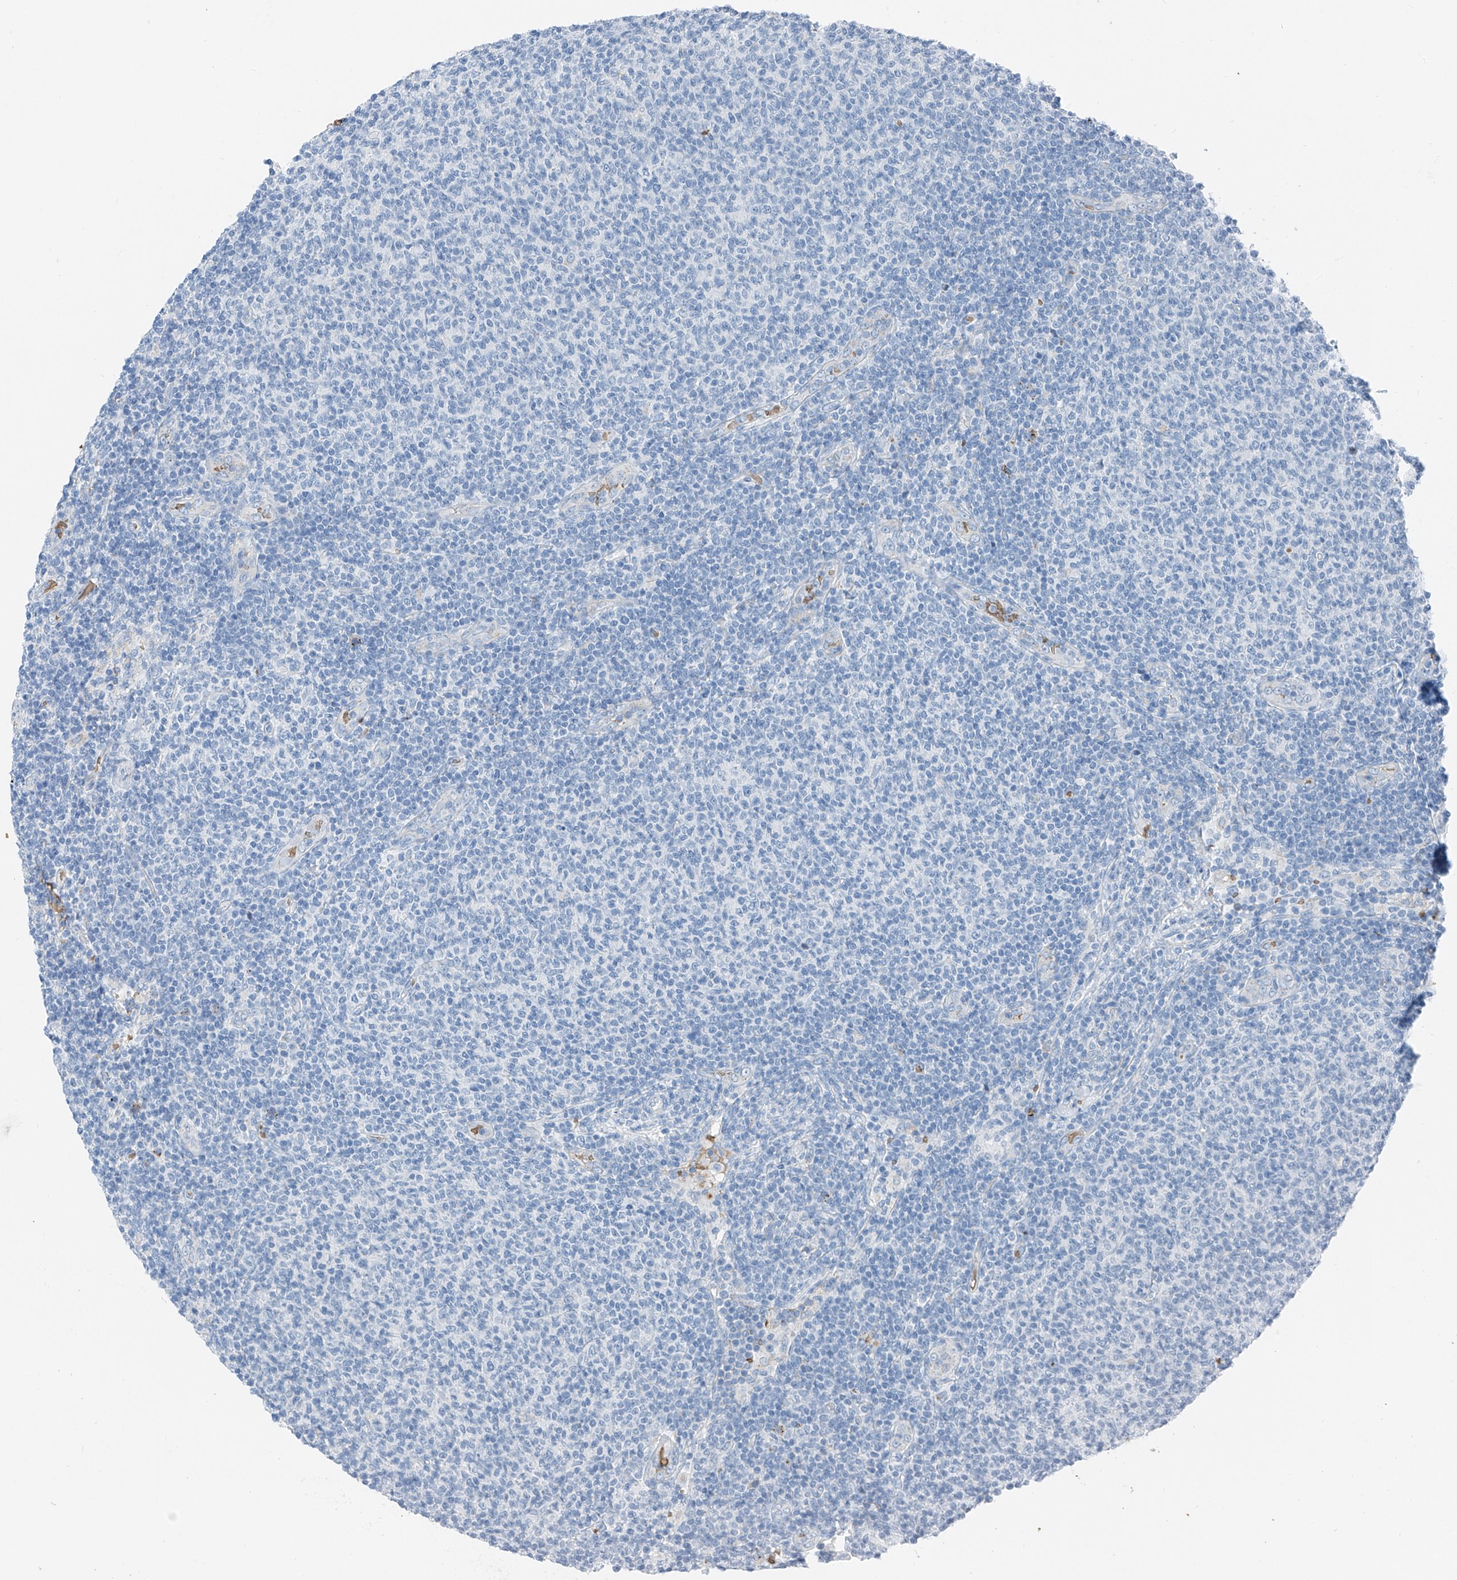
{"staining": {"intensity": "negative", "quantity": "none", "location": "none"}, "tissue": "lymphoma", "cell_type": "Tumor cells", "image_type": "cancer", "snomed": [{"axis": "morphology", "description": "Malignant lymphoma, non-Hodgkin's type, Low grade"}, {"axis": "topography", "description": "Lymph node"}], "caption": "An image of lymphoma stained for a protein reveals no brown staining in tumor cells.", "gene": "PRSS23", "patient": {"sex": "male", "age": 66}}